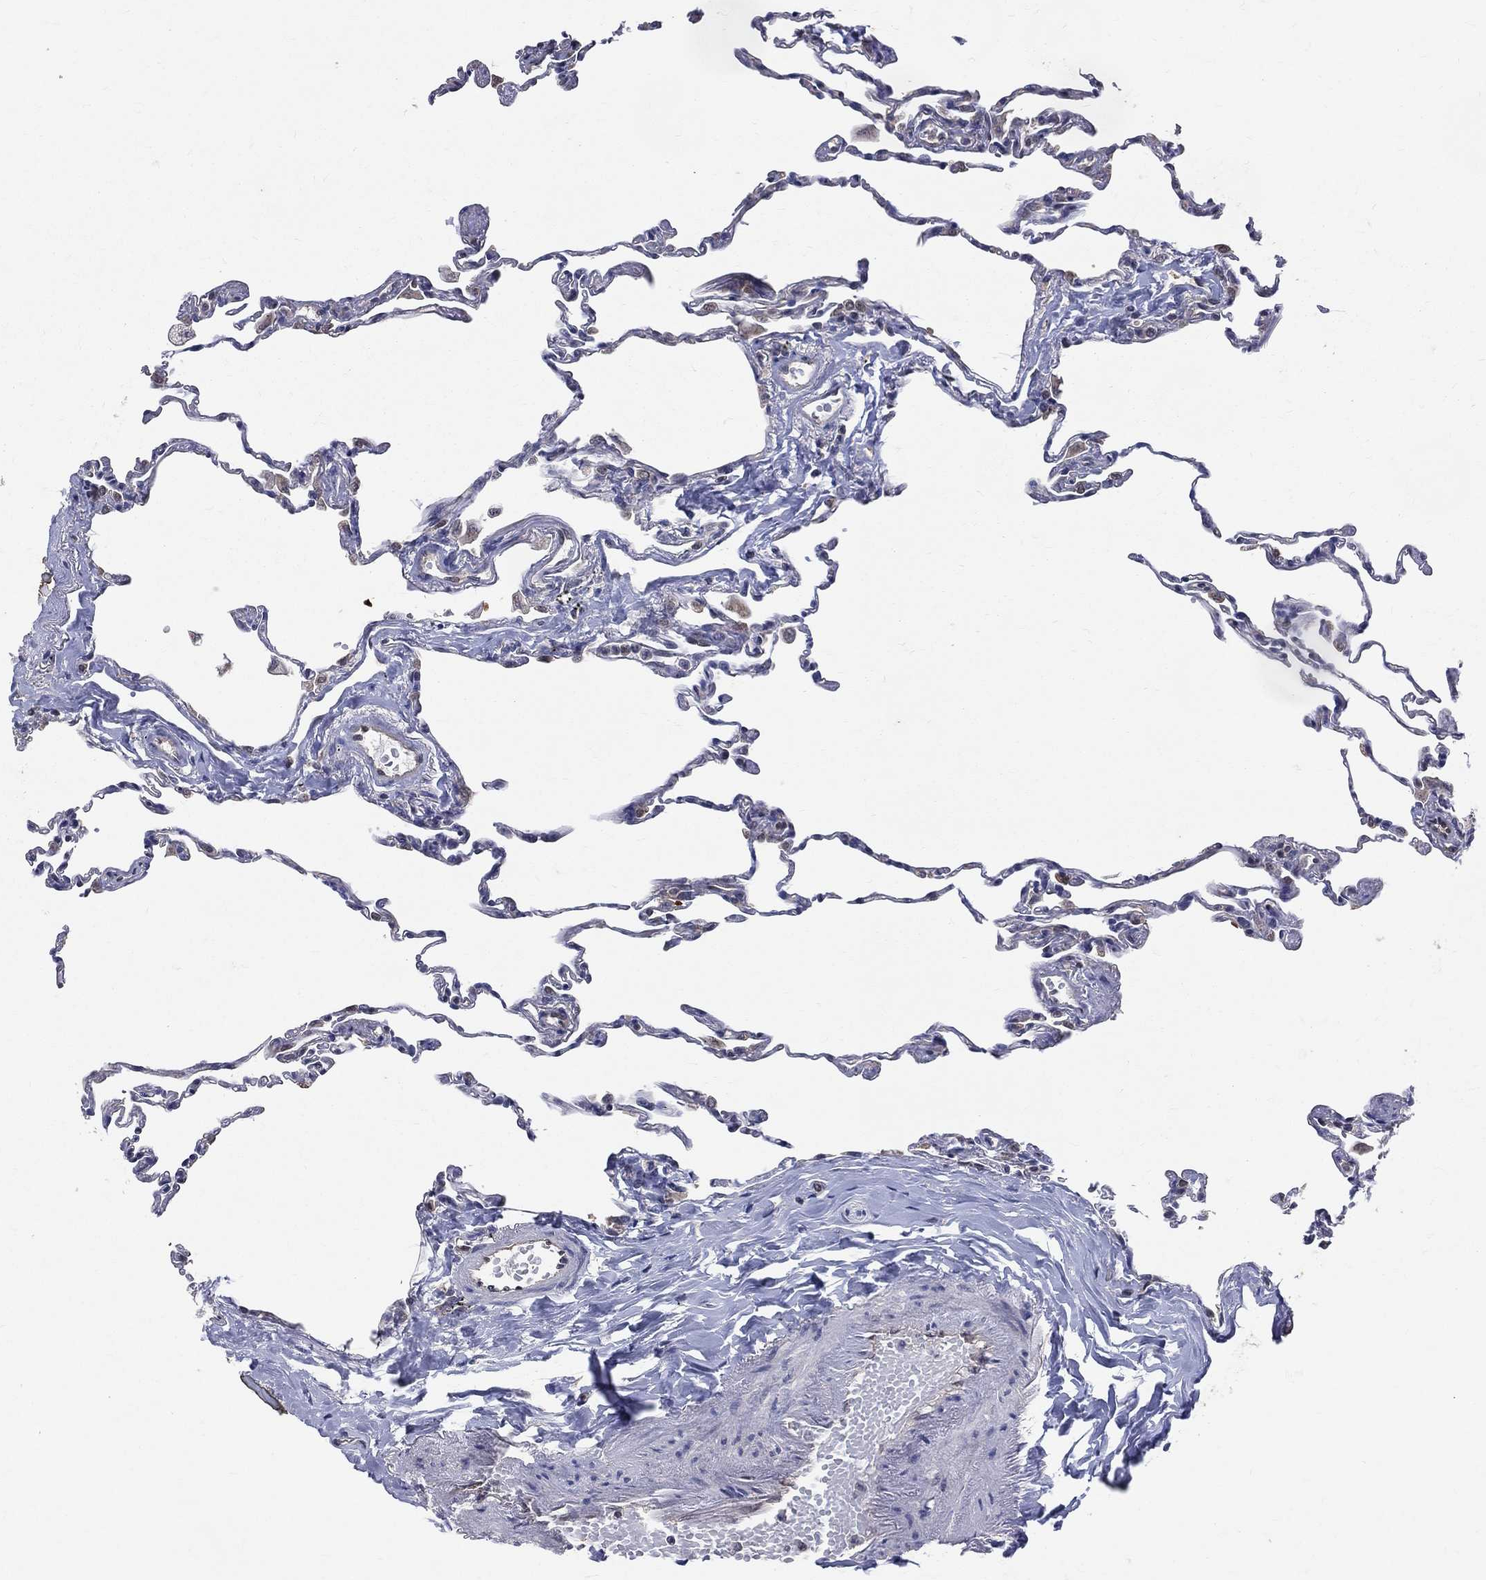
{"staining": {"intensity": "weak", "quantity": "<25%", "location": "cytoplasmic/membranous,nuclear"}, "tissue": "lung", "cell_type": "Alveolar cells", "image_type": "normal", "snomed": [{"axis": "morphology", "description": "Normal tissue, NOS"}, {"axis": "topography", "description": "Lung"}], "caption": "Immunohistochemistry (IHC) histopathology image of normal lung: human lung stained with DAB (3,3'-diaminobenzidine) reveals no significant protein positivity in alveolar cells.", "gene": "GMPR2", "patient": {"sex": "female", "age": 57}}